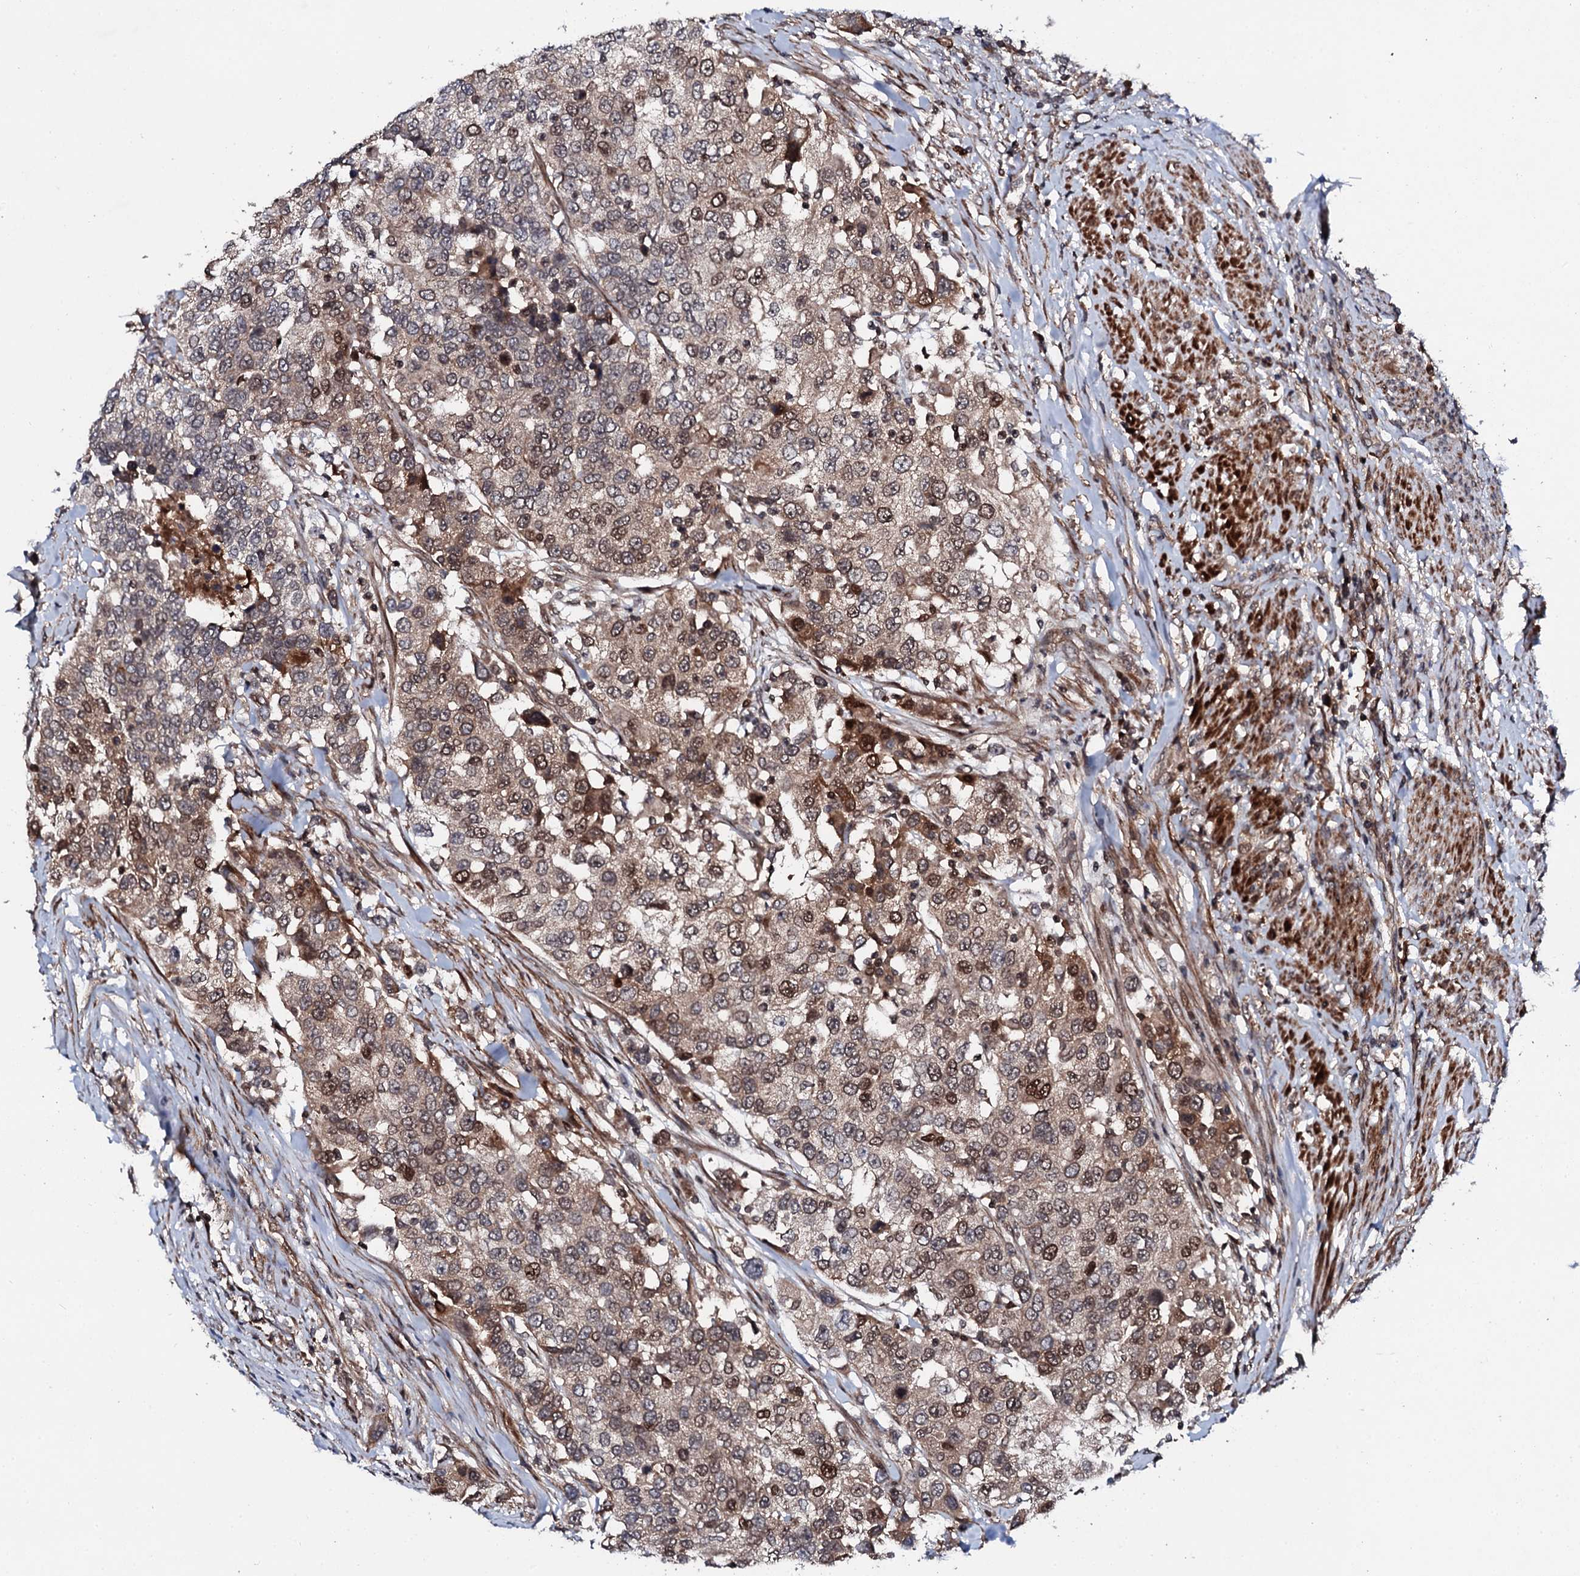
{"staining": {"intensity": "moderate", "quantity": "<25%", "location": "nuclear"}, "tissue": "urothelial cancer", "cell_type": "Tumor cells", "image_type": "cancer", "snomed": [{"axis": "morphology", "description": "Urothelial carcinoma, High grade"}, {"axis": "topography", "description": "Urinary bladder"}], "caption": "About <25% of tumor cells in human high-grade urothelial carcinoma demonstrate moderate nuclear protein positivity as visualized by brown immunohistochemical staining.", "gene": "FAM111A", "patient": {"sex": "female", "age": 80}}